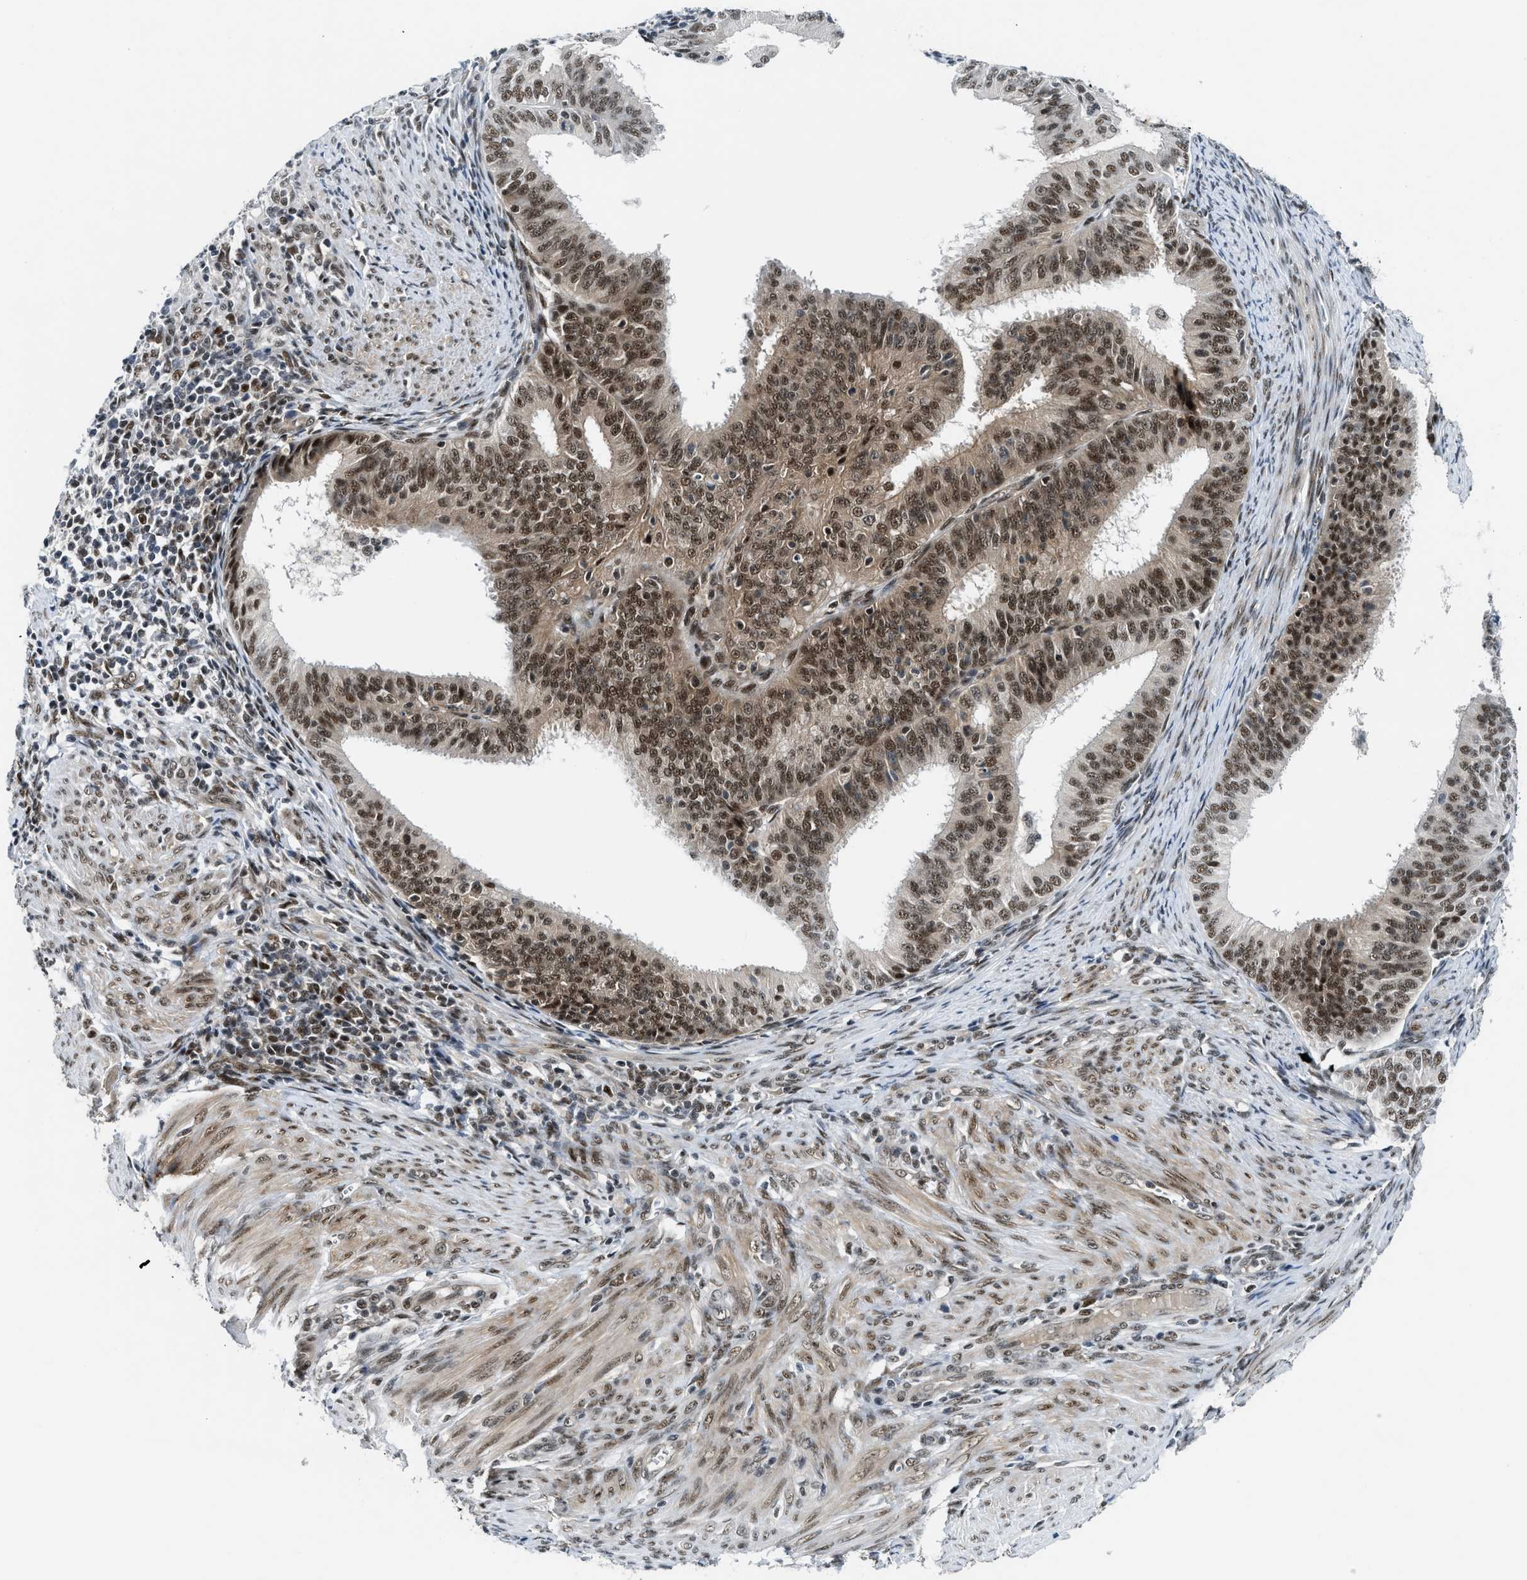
{"staining": {"intensity": "moderate", "quantity": ">75%", "location": "cytoplasmic/membranous,nuclear"}, "tissue": "endometrial cancer", "cell_type": "Tumor cells", "image_type": "cancer", "snomed": [{"axis": "morphology", "description": "Adenocarcinoma, NOS"}, {"axis": "topography", "description": "Endometrium"}], "caption": "Brown immunohistochemical staining in human adenocarcinoma (endometrial) displays moderate cytoplasmic/membranous and nuclear staining in approximately >75% of tumor cells.", "gene": "NCOA1", "patient": {"sex": "female", "age": 70}}